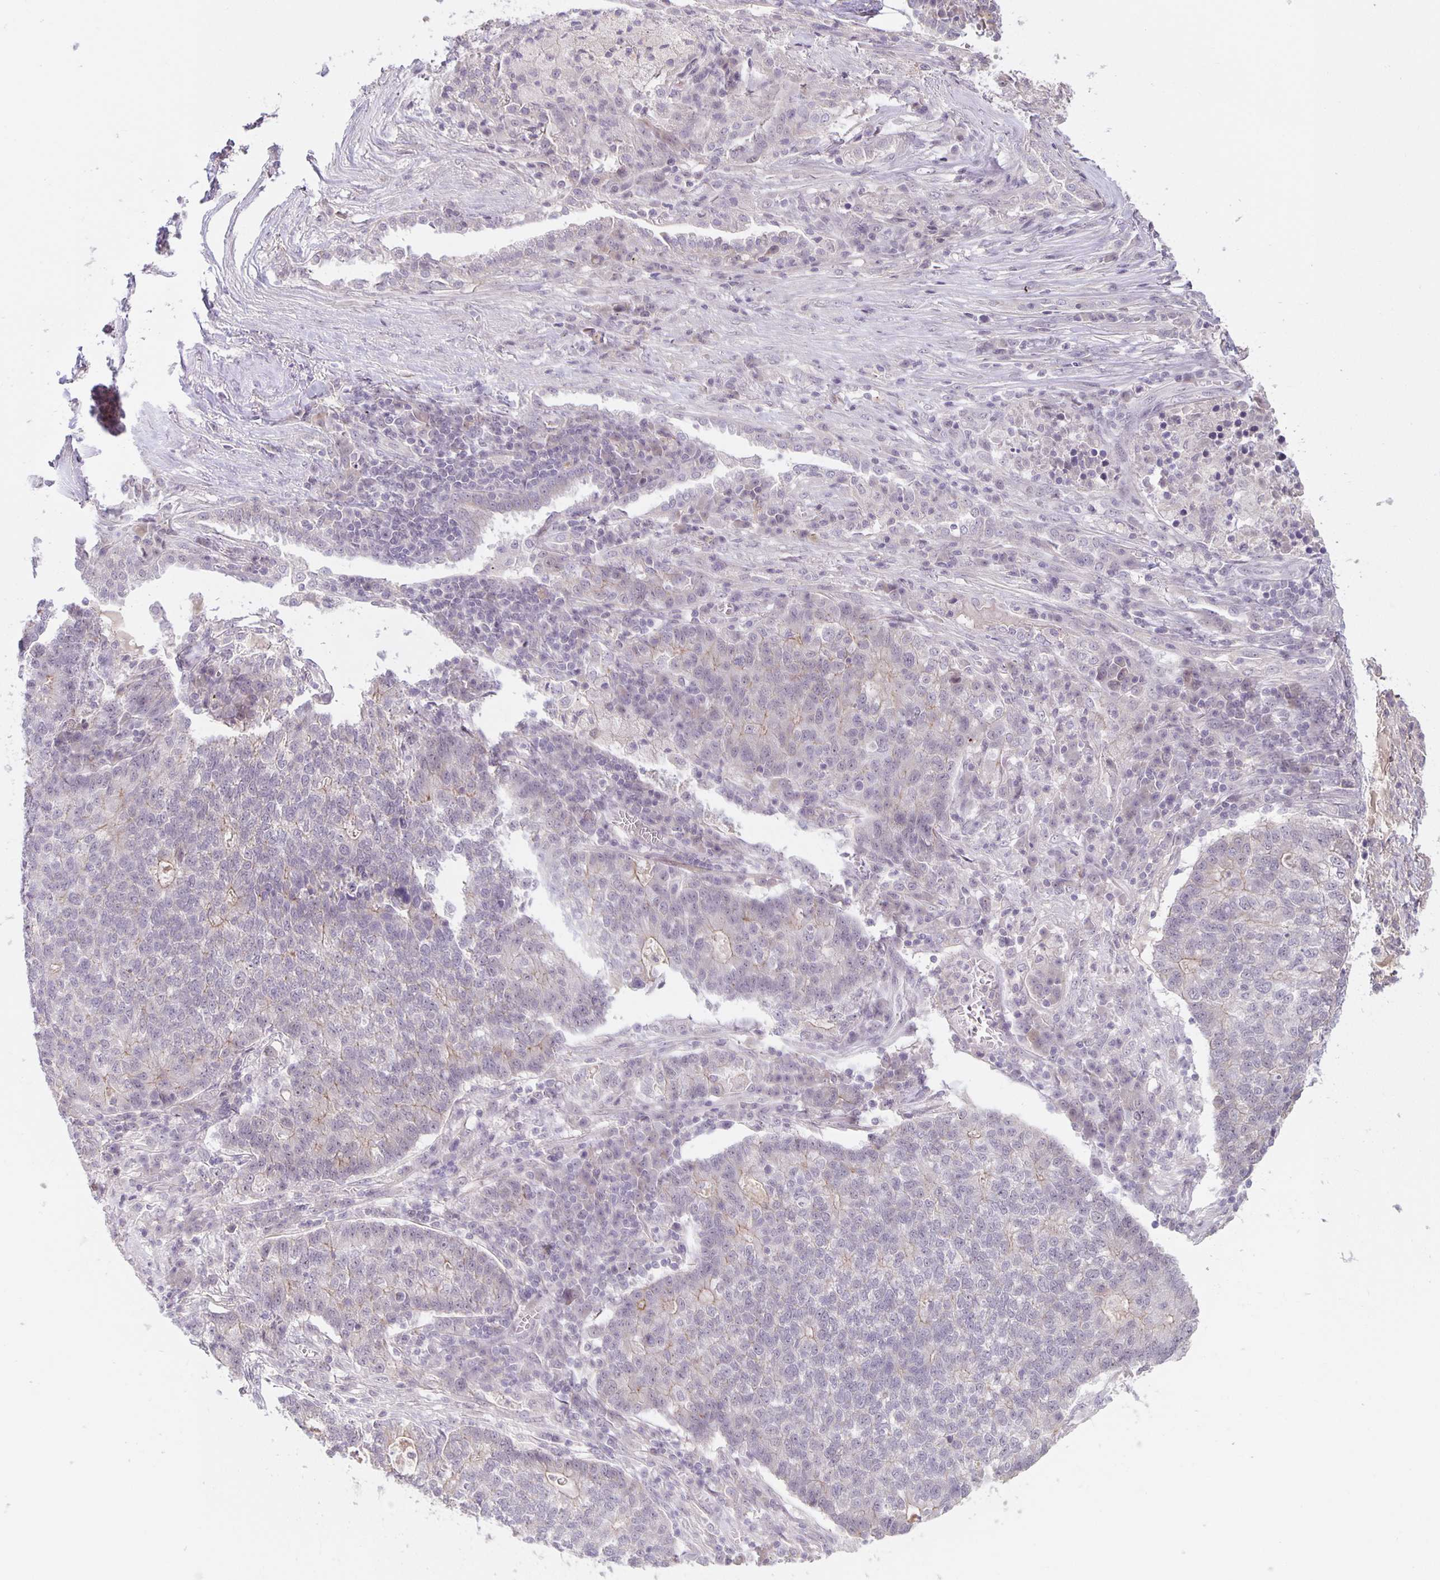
{"staining": {"intensity": "negative", "quantity": "none", "location": "none"}, "tissue": "lung cancer", "cell_type": "Tumor cells", "image_type": "cancer", "snomed": [{"axis": "morphology", "description": "Adenocarcinoma, NOS"}, {"axis": "topography", "description": "Lung"}], "caption": "Tumor cells are negative for protein expression in human lung cancer.", "gene": "ARVCF", "patient": {"sex": "male", "age": 57}}